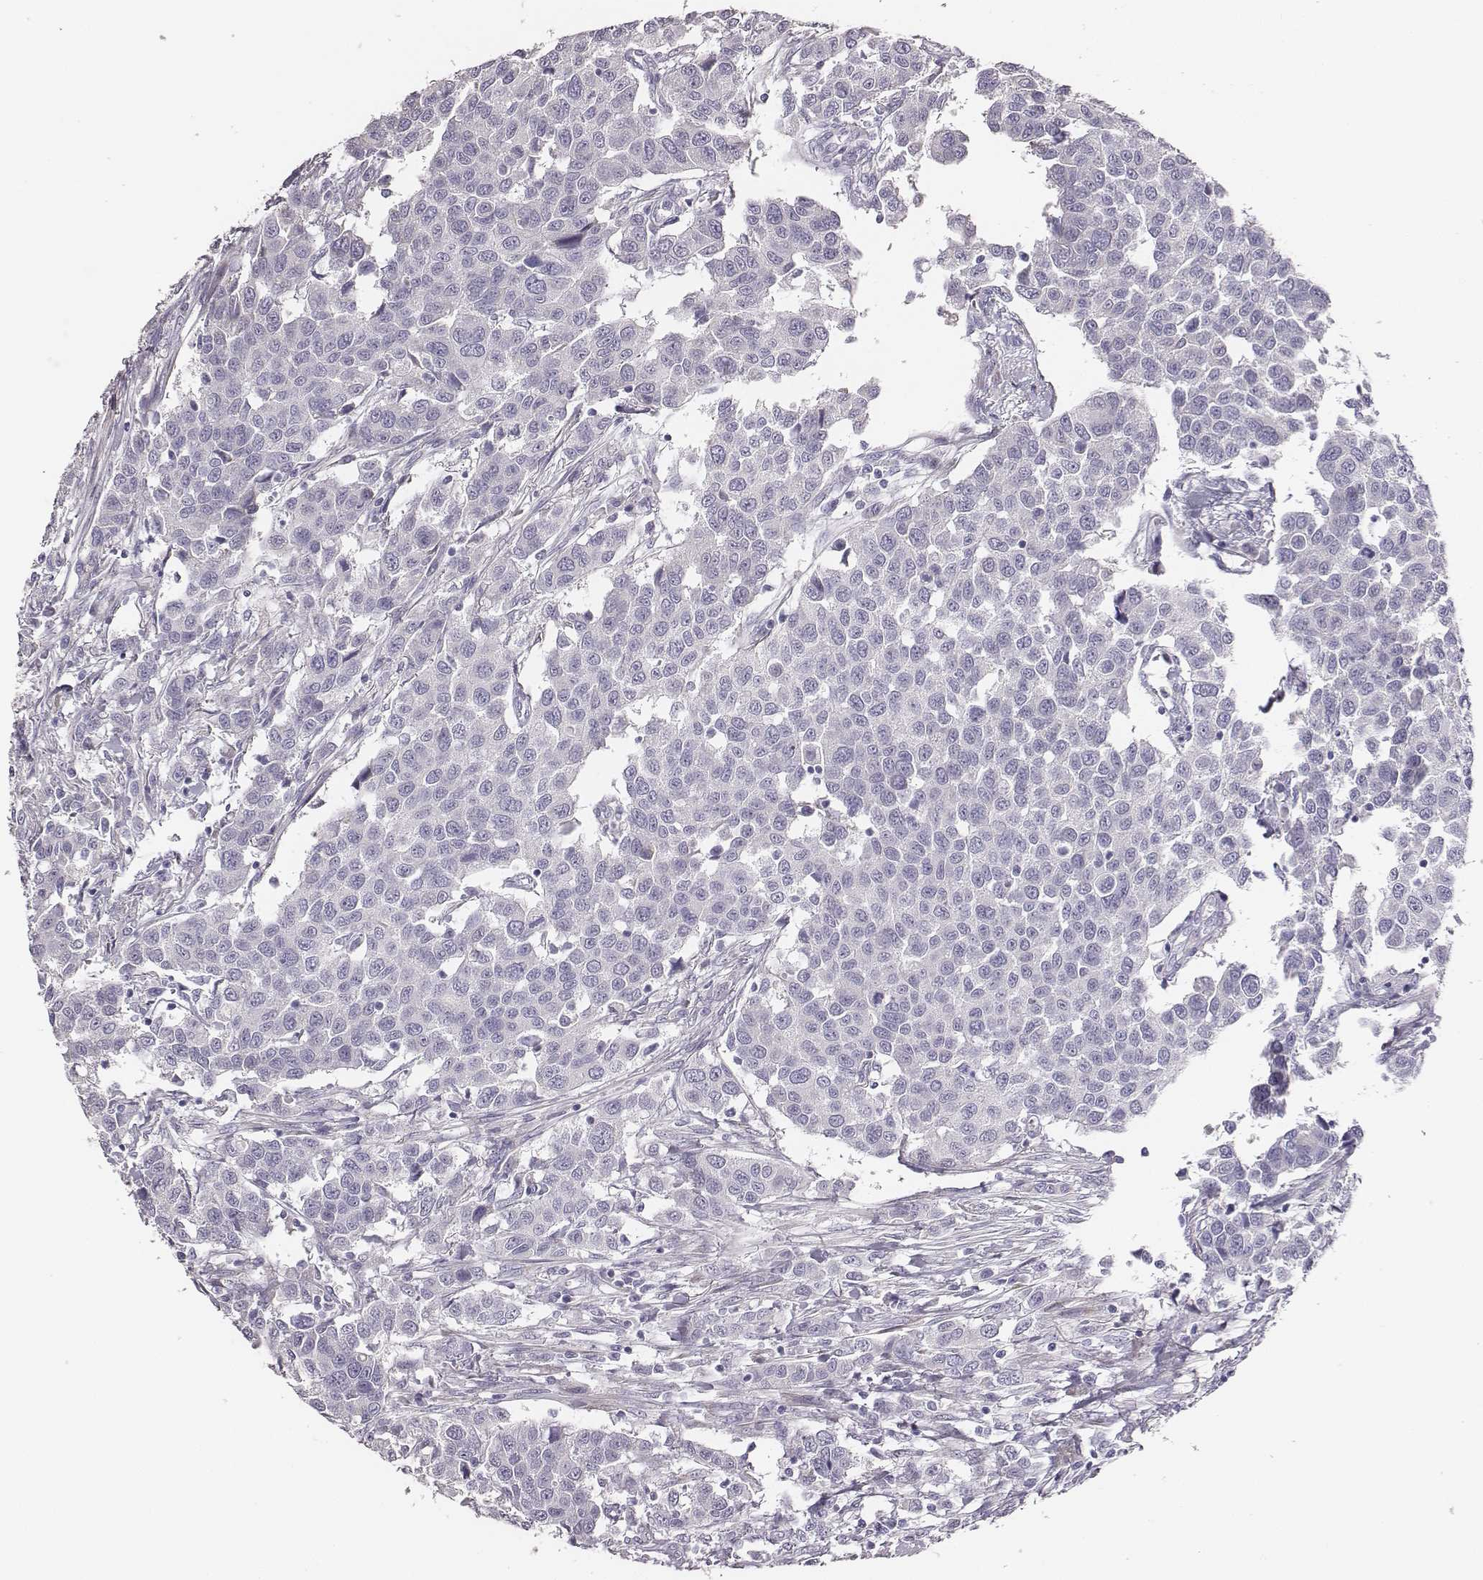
{"staining": {"intensity": "negative", "quantity": "none", "location": "none"}, "tissue": "urothelial cancer", "cell_type": "Tumor cells", "image_type": "cancer", "snomed": [{"axis": "morphology", "description": "Urothelial carcinoma, High grade"}, {"axis": "topography", "description": "Urinary bladder"}], "caption": "Tumor cells show no significant protein positivity in urothelial cancer. Brightfield microscopy of IHC stained with DAB (brown) and hematoxylin (blue), captured at high magnification.", "gene": "GUCA1A", "patient": {"sex": "female", "age": 58}}